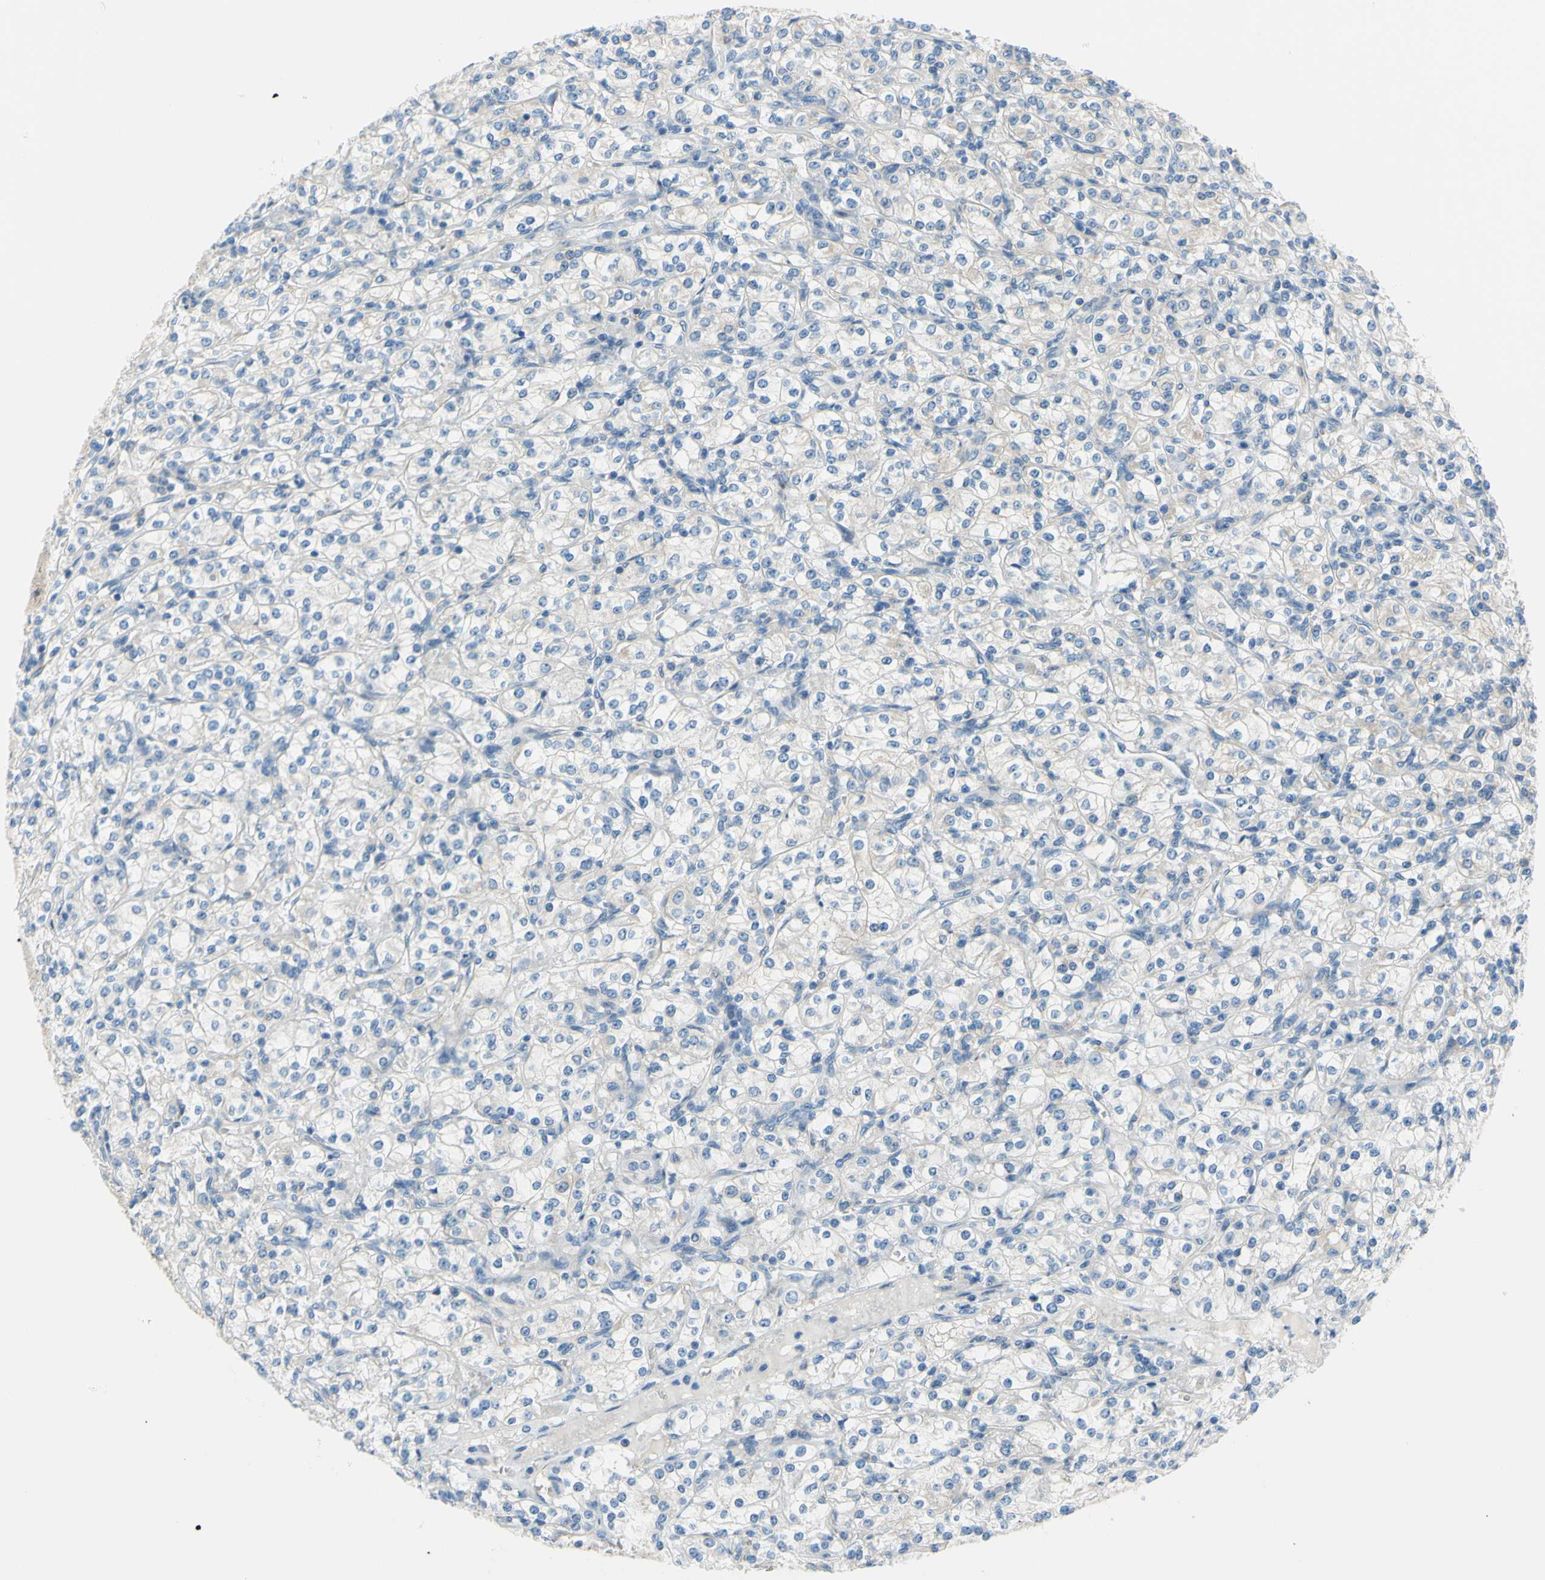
{"staining": {"intensity": "negative", "quantity": "none", "location": "none"}, "tissue": "renal cancer", "cell_type": "Tumor cells", "image_type": "cancer", "snomed": [{"axis": "morphology", "description": "Adenocarcinoma, NOS"}, {"axis": "topography", "description": "Kidney"}], "caption": "Immunohistochemistry of renal cancer (adenocarcinoma) reveals no expression in tumor cells.", "gene": "FRMD4B", "patient": {"sex": "male", "age": 77}}